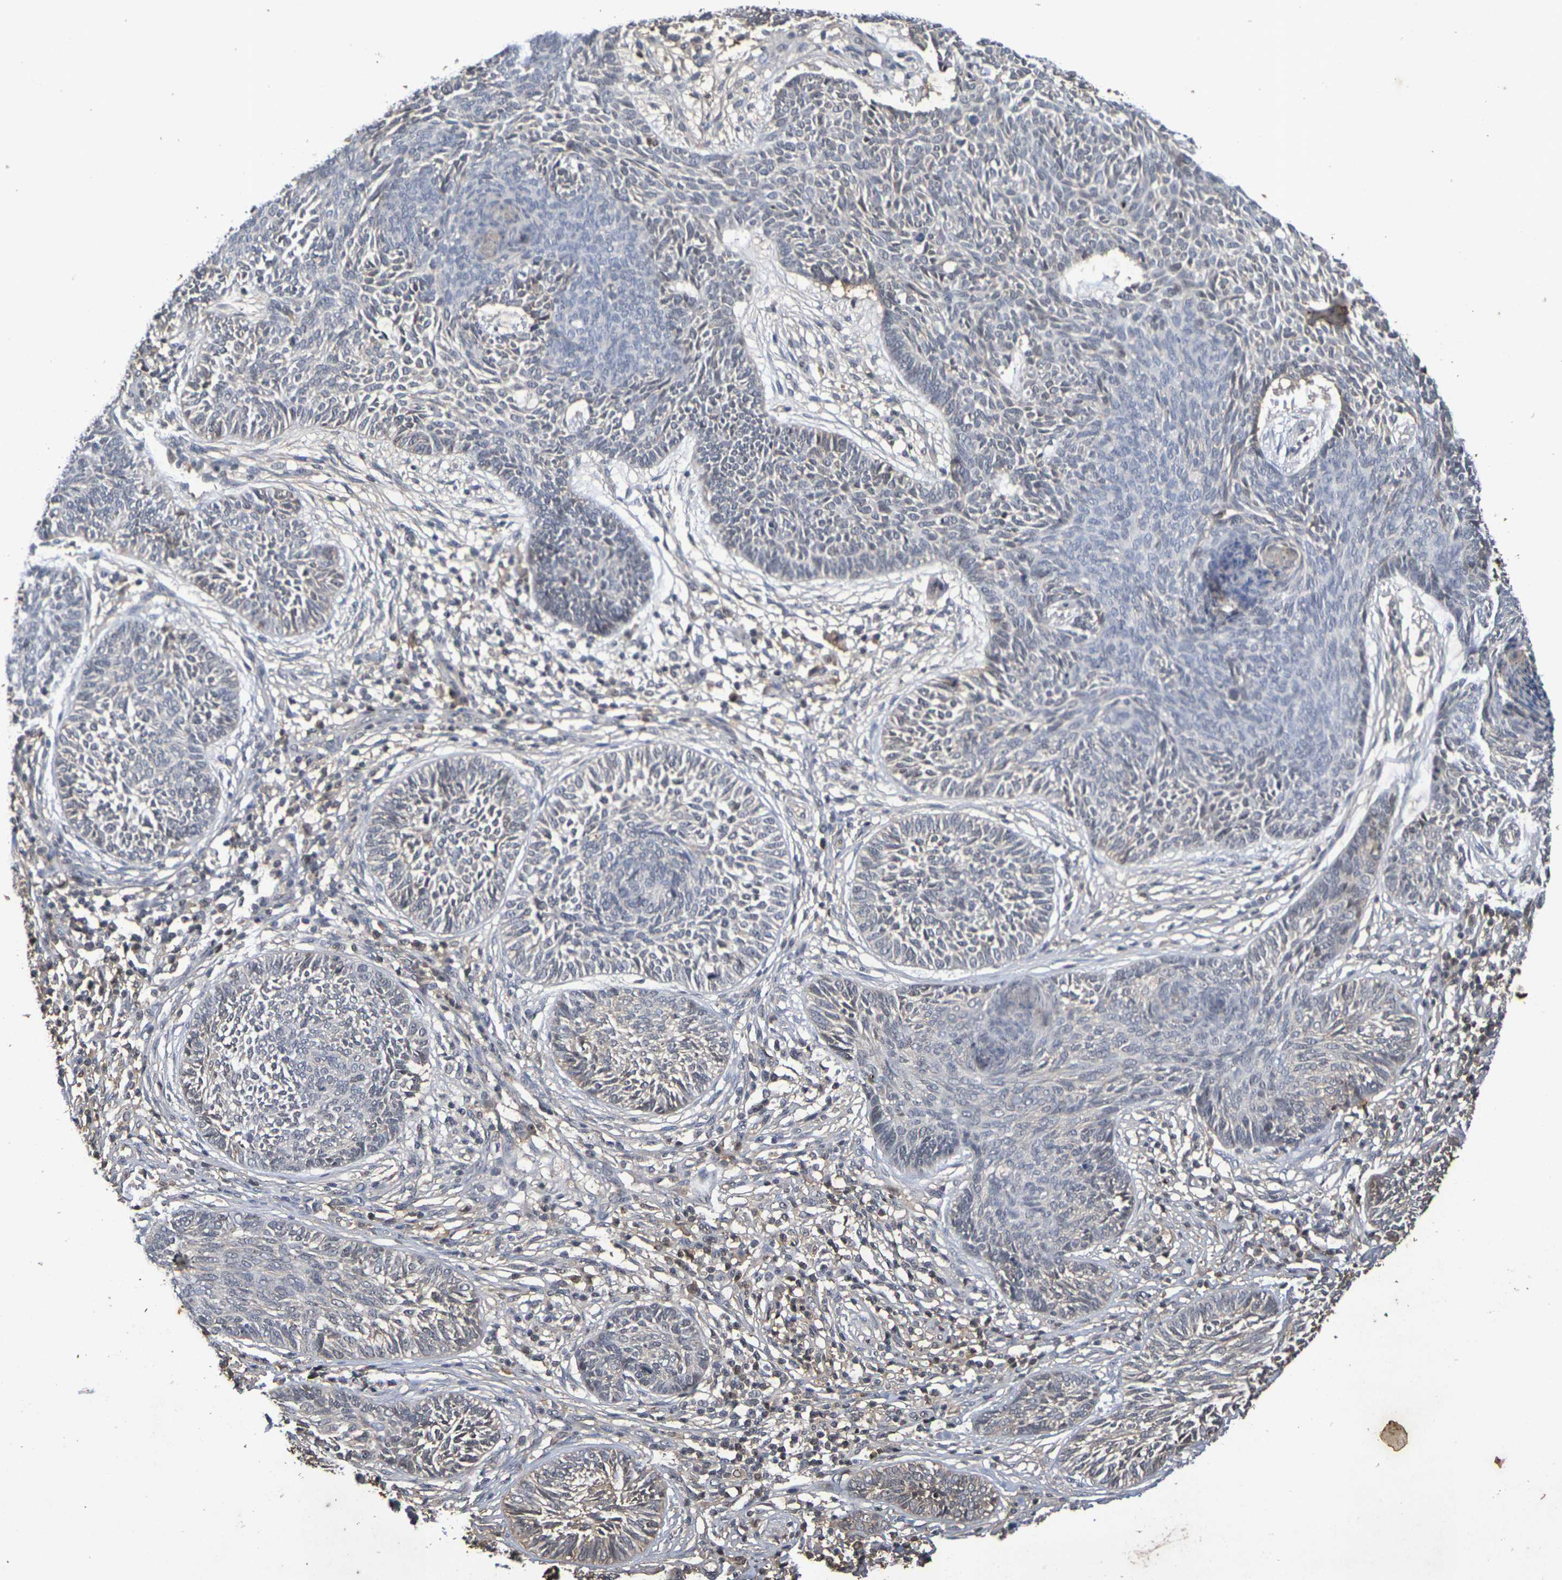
{"staining": {"intensity": "weak", "quantity": "<25%", "location": "cytoplasmic/membranous,nuclear"}, "tissue": "skin cancer", "cell_type": "Tumor cells", "image_type": "cancer", "snomed": [{"axis": "morphology", "description": "Papilloma, NOS"}, {"axis": "morphology", "description": "Basal cell carcinoma"}, {"axis": "topography", "description": "Skin"}], "caption": "Immunohistochemistry (IHC) image of neoplastic tissue: human basal cell carcinoma (skin) stained with DAB (3,3'-diaminobenzidine) shows no significant protein expression in tumor cells.", "gene": "TERF2", "patient": {"sex": "male", "age": 87}}